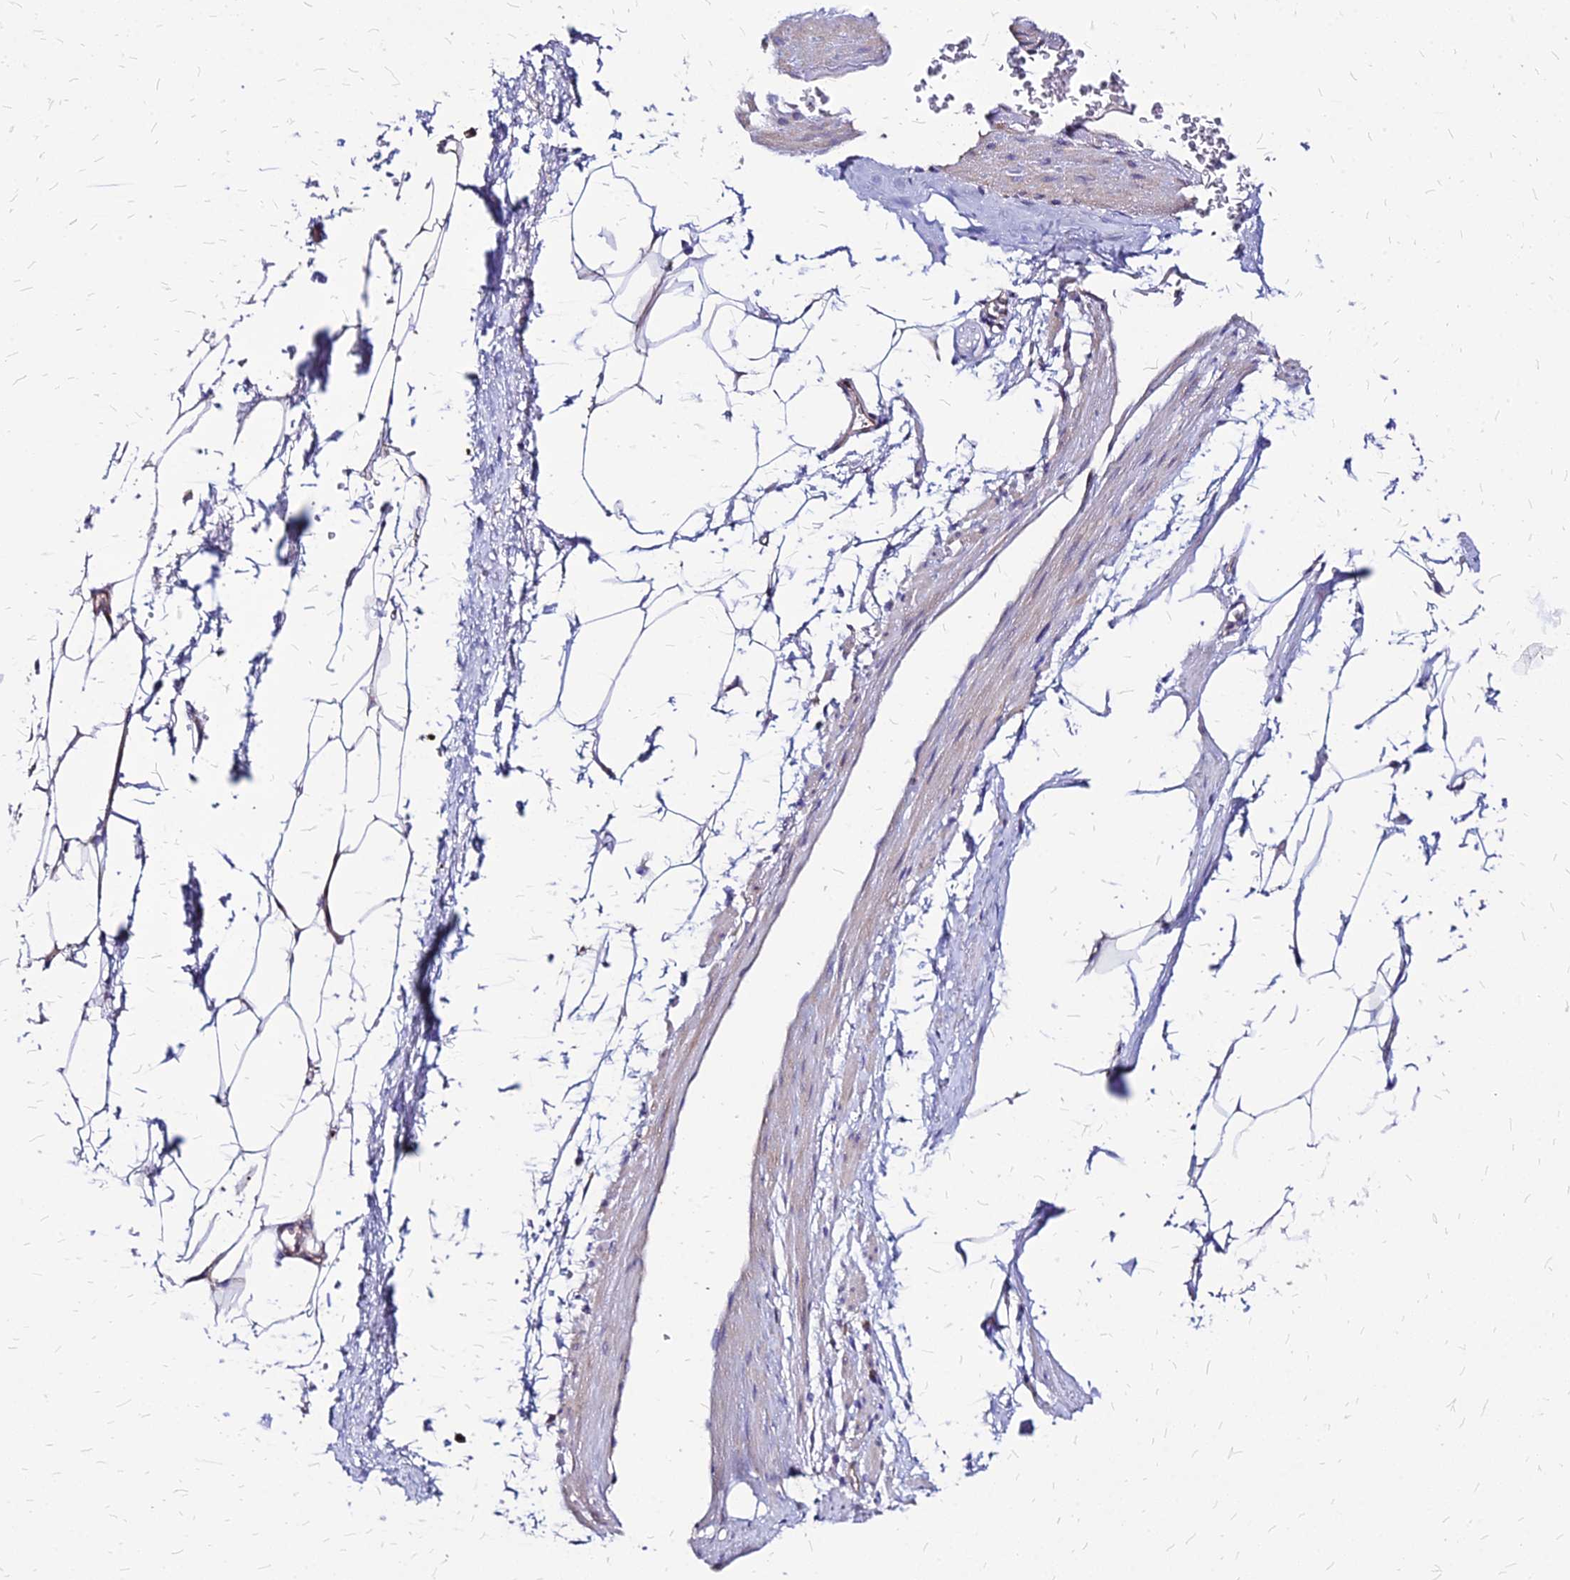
{"staining": {"intensity": "negative", "quantity": "none", "location": "none"}, "tissue": "adipose tissue", "cell_type": "Adipocytes", "image_type": "normal", "snomed": [{"axis": "morphology", "description": "Normal tissue, NOS"}, {"axis": "morphology", "description": "Adenocarcinoma, Low grade"}, {"axis": "topography", "description": "Prostate"}, {"axis": "topography", "description": "Peripheral nerve tissue"}], "caption": "The histopathology image exhibits no significant positivity in adipocytes of adipose tissue.", "gene": "COMMD10", "patient": {"sex": "male", "age": 63}}